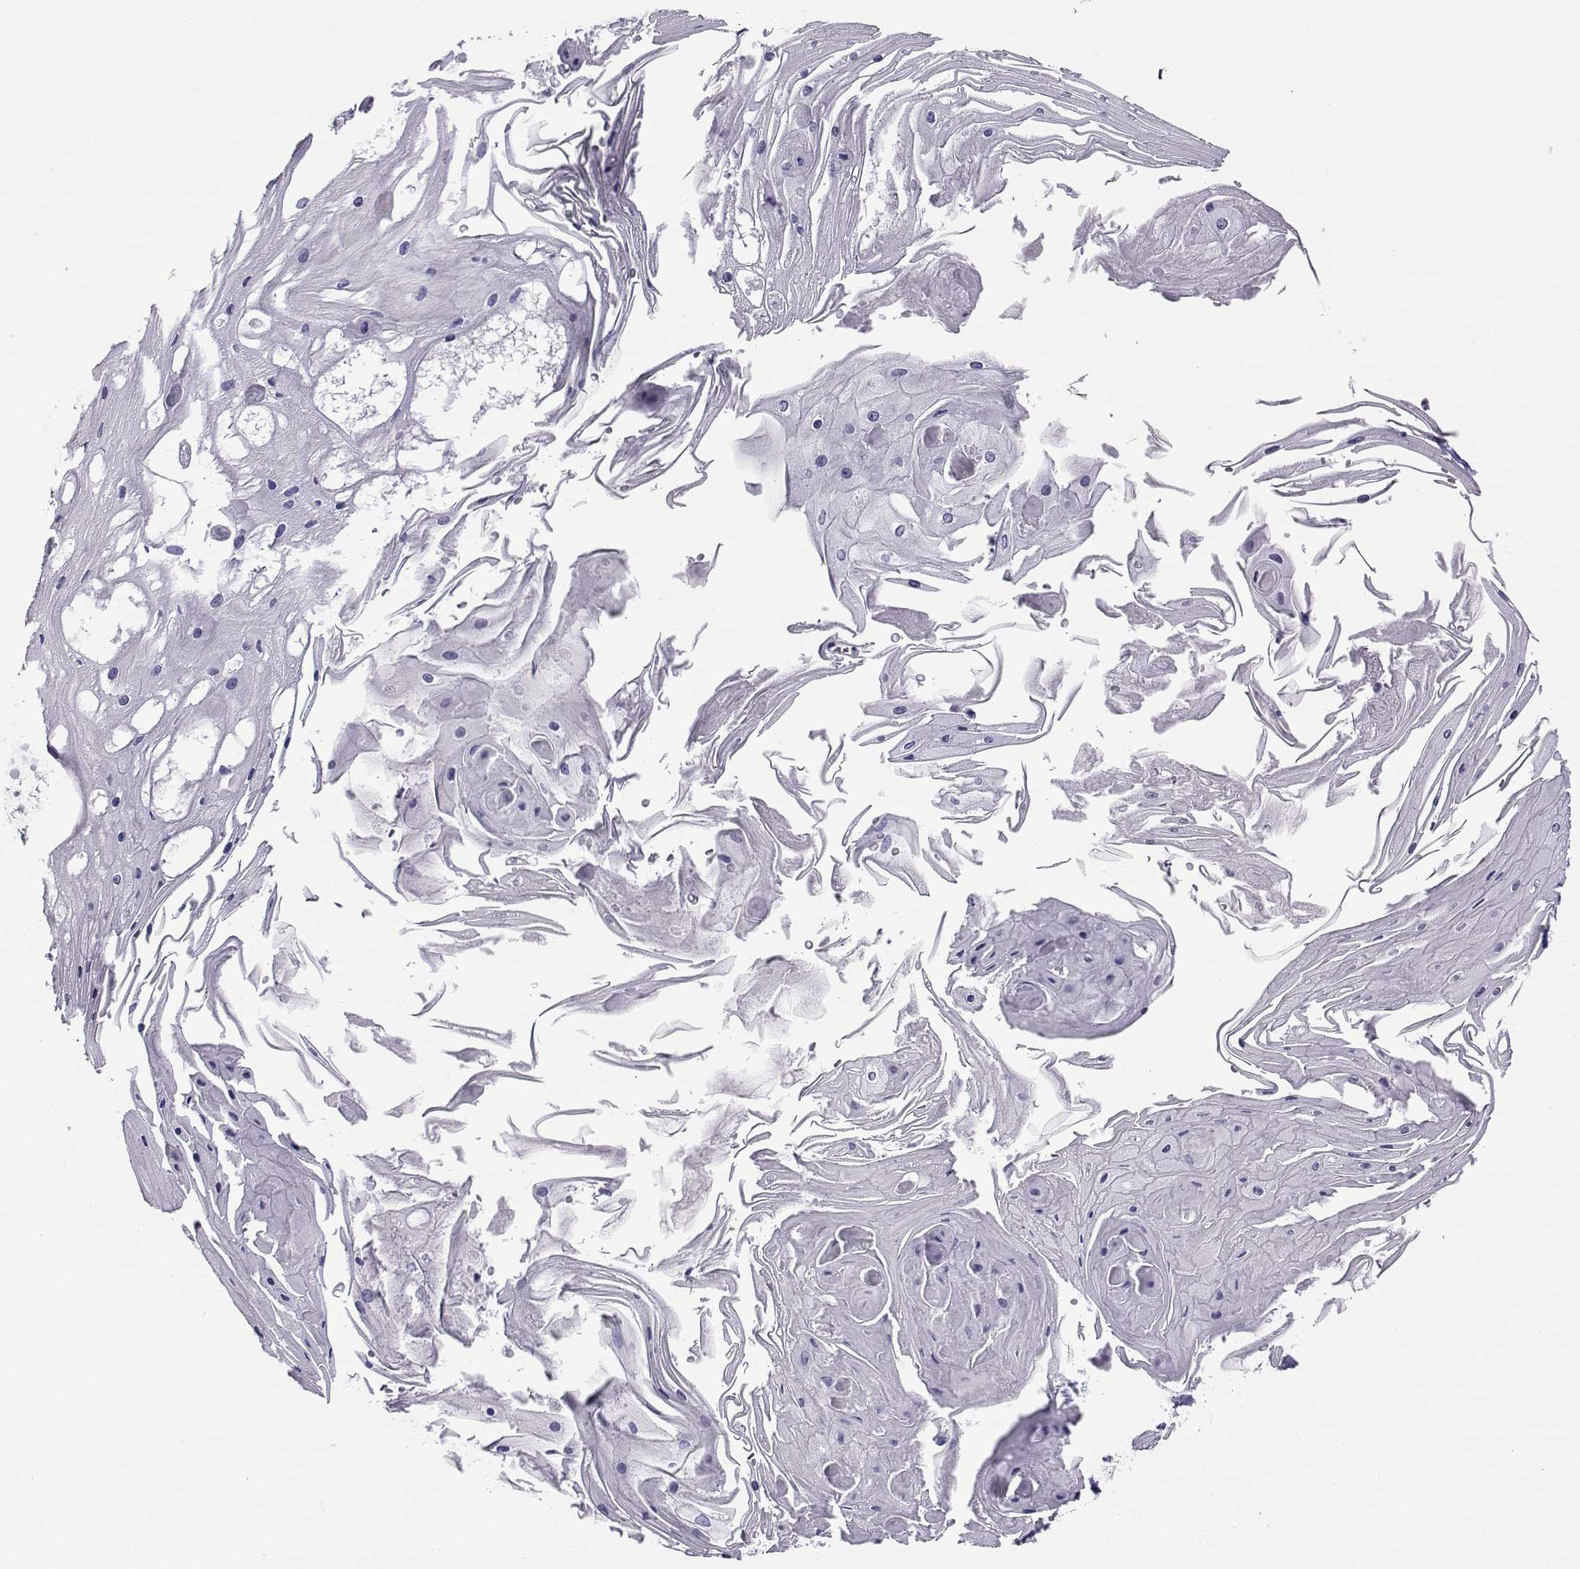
{"staining": {"intensity": "negative", "quantity": "none", "location": "none"}, "tissue": "skin cancer", "cell_type": "Tumor cells", "image_type": "cancer", "snomed": [{"axis": "morphology", "description": "Squamous cell carcinoma, NOS"}, {"axis": "topography", "description": "Skin"}], "caption": "Skin cancer (squamous cell carcinoma) stained for a protein using IHC shows no expression tumor cells.", "gene": "CRYBB1", "patient": {"sex": "male", "age": 70}}